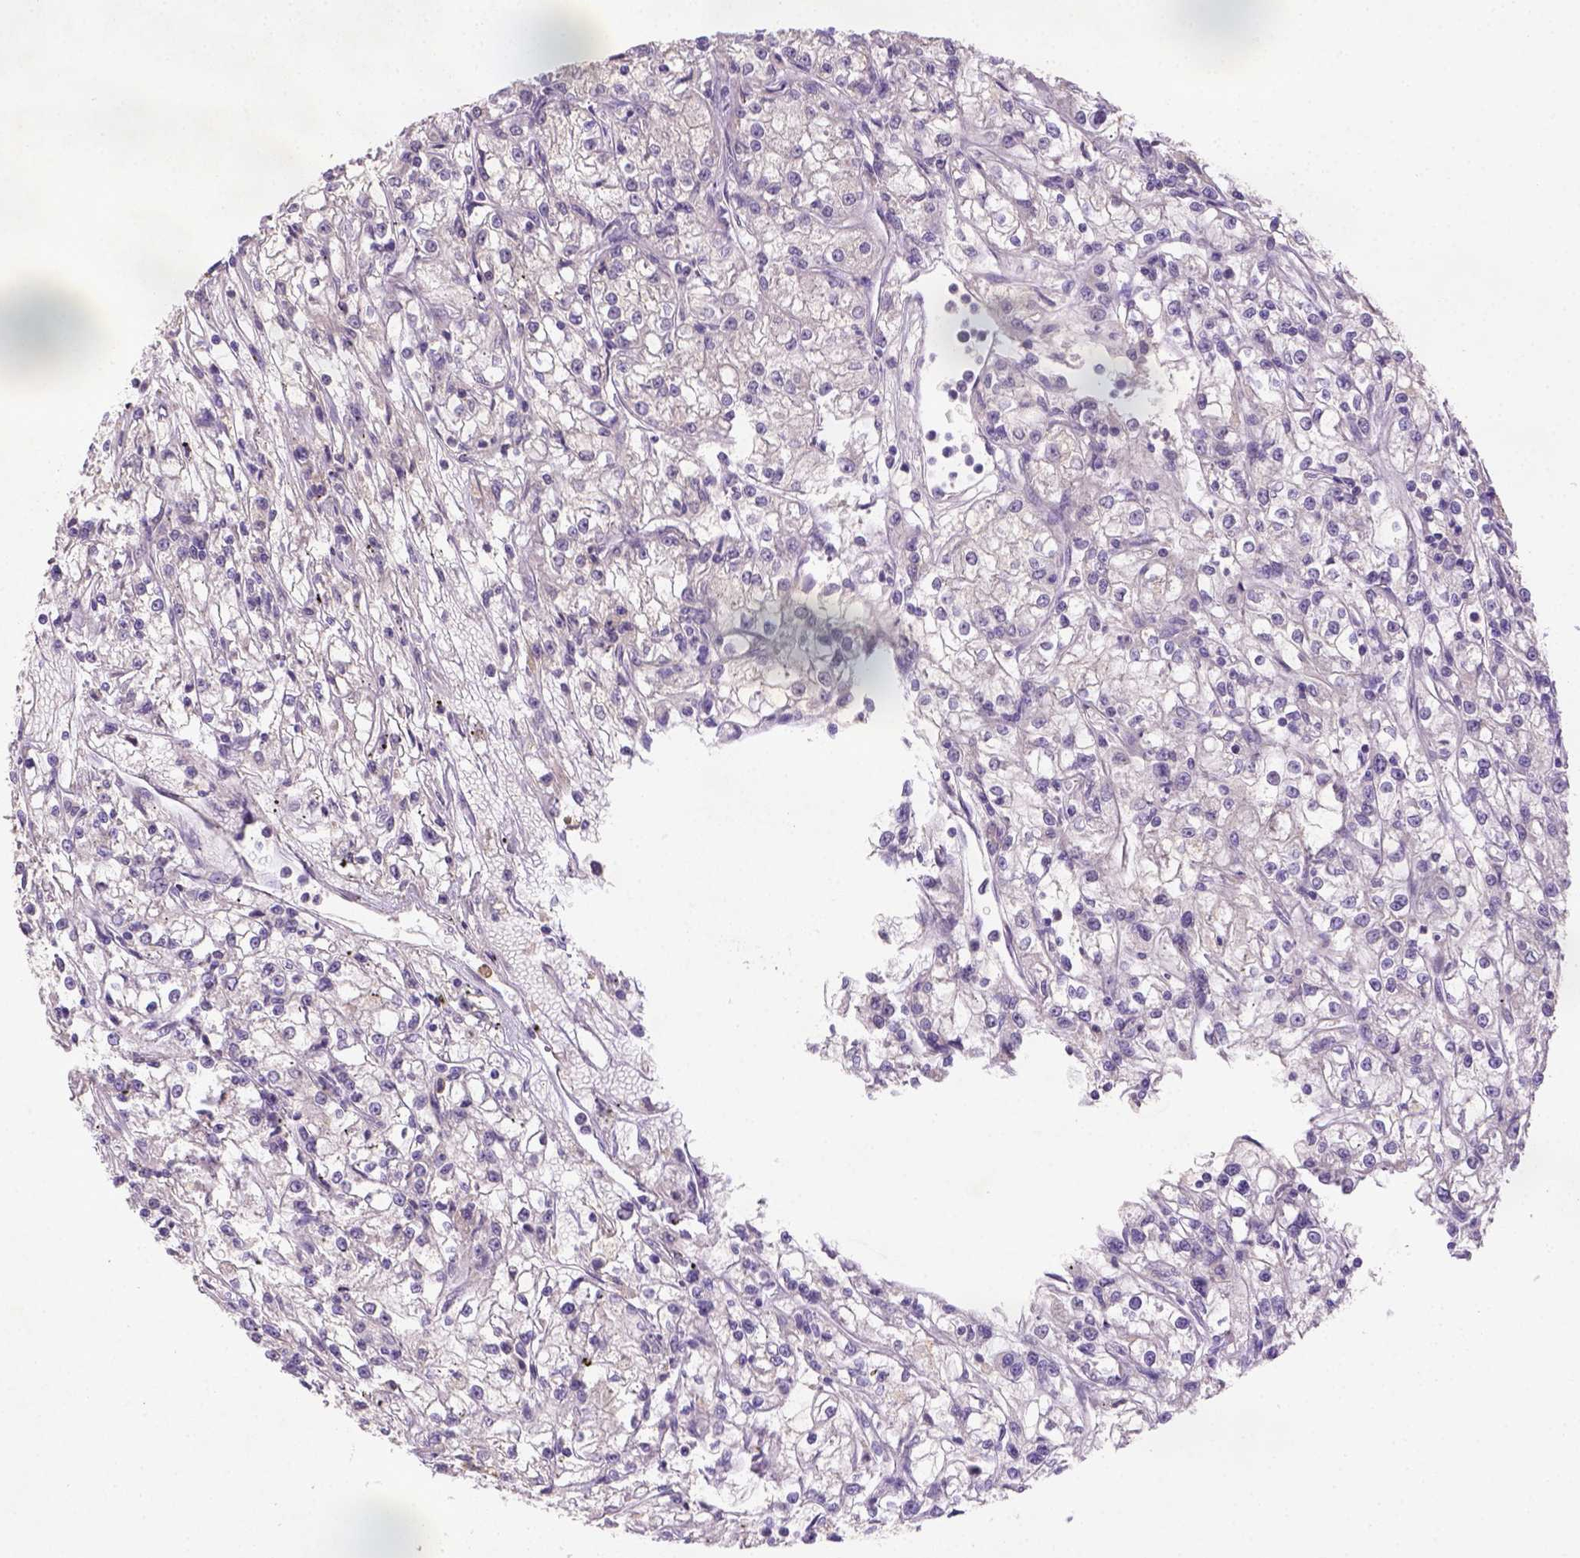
{"staining": {"intensity": "negative", "quantity": "none", "location": "none"}, "tissue": "renal cancer", "cell_type": "Tumor cells", "image_type": "cancer", "snomed": [{"axis": "morphology", "description": "Adenocarcinoma, NOS"}, {"axis": "topography", "description": "Kidney"}], "caption": "Immunohistochemistry photomicrograph of neoplastic tissue: human renal cancer stained with DAB exhibits no significant protein expression in tumor cells.", "gene": "NLGN2", "patient": {"sex": "female", "age": 59}}